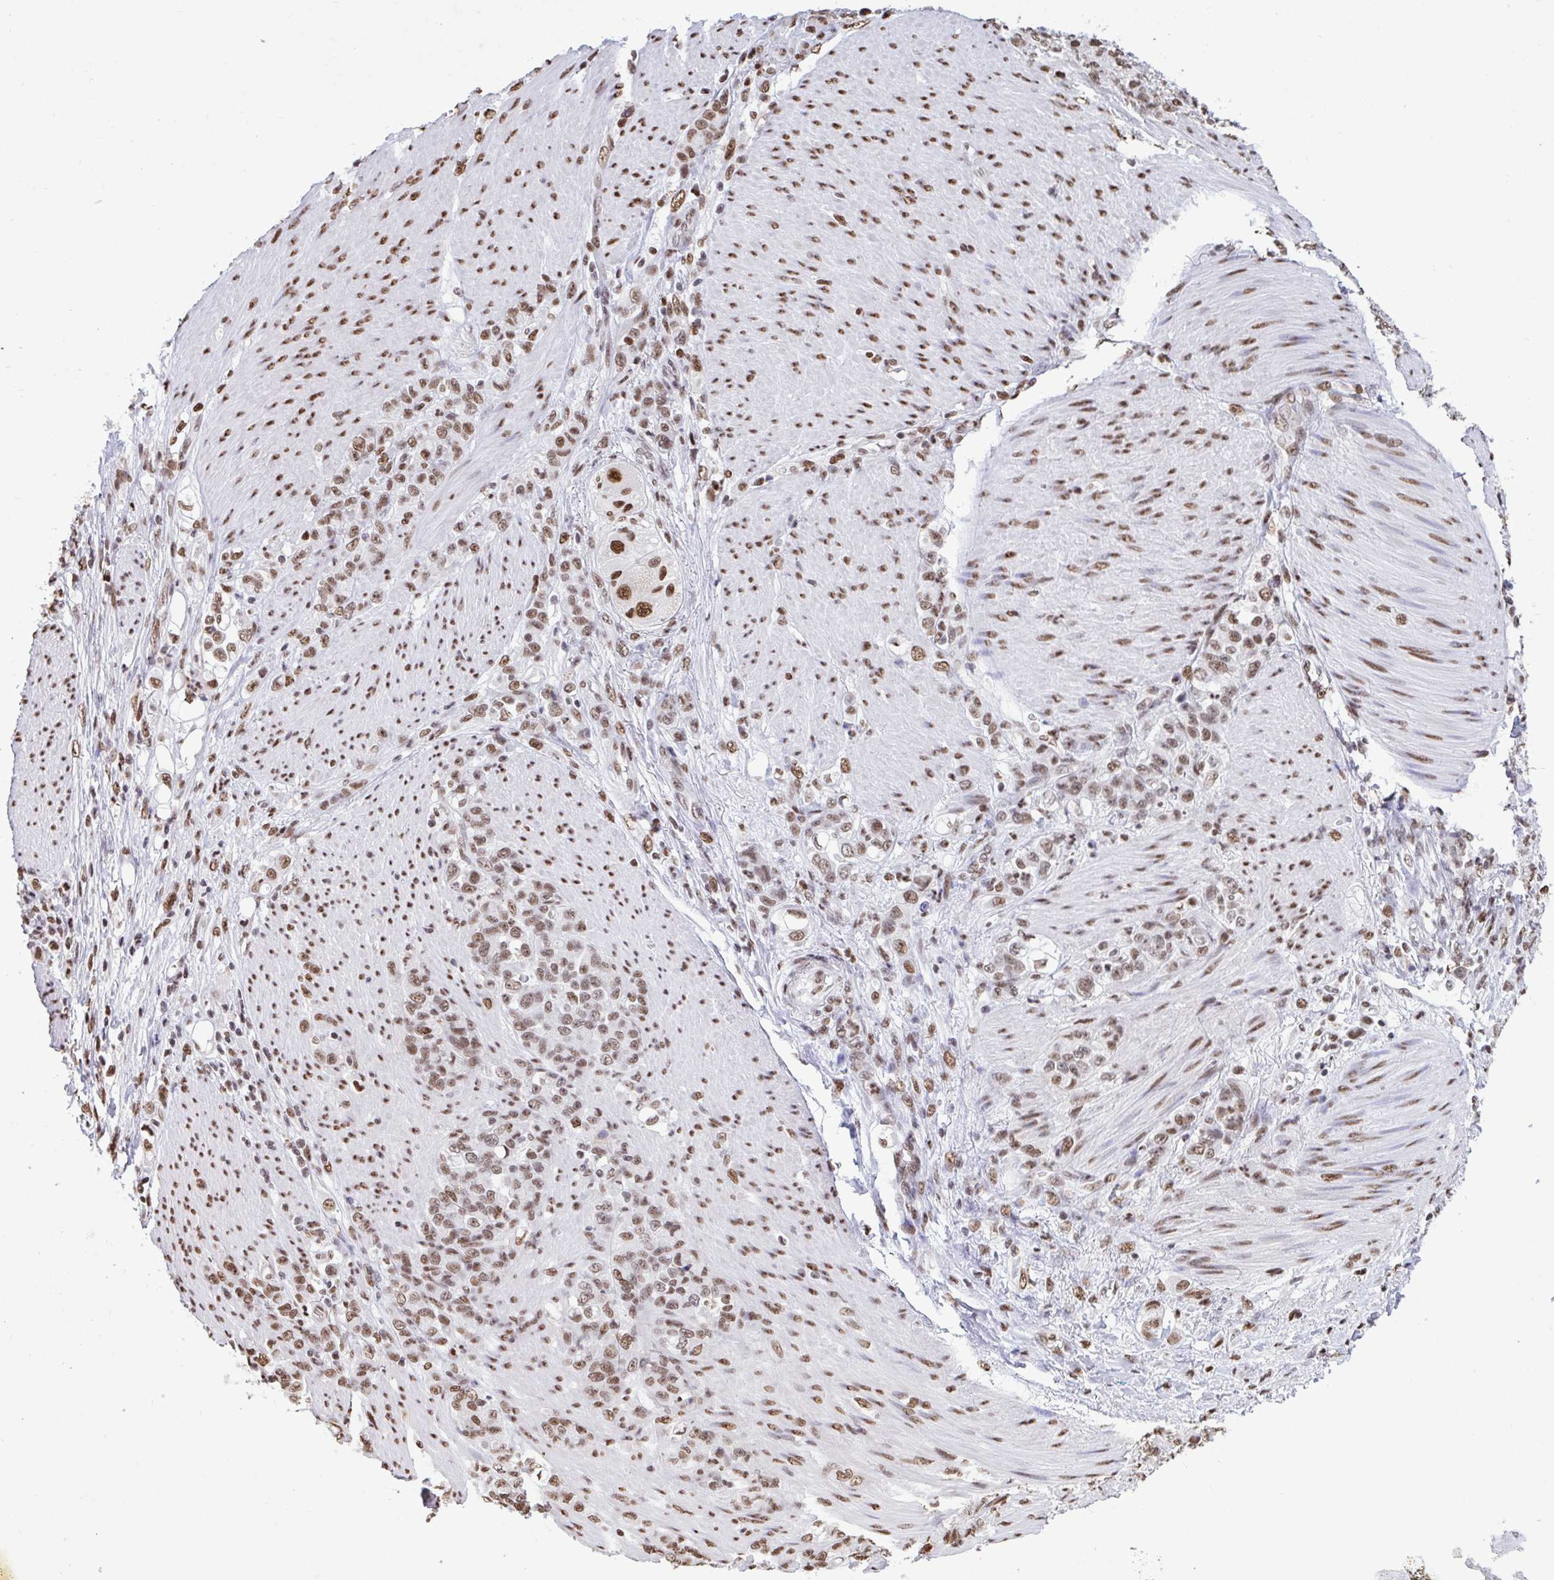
{"staining": {"intensity": "moderate", "quantity": ">75%", "location": "nuclear"}, "tissue": "stomach cancer", "cell_type": "Tumor cells", "image_type": "cancer", "snomed": [{"axis": "morphology", "description": "Adenocarcinoma, NOS"}, {"axis": "topography", "description": "Stomach"}], "caption": "Adenocarcinoma (stomach) tissue reveals moderate nuclear staining in about >75% of tumor cells, visualized by immunohistochemistry.", "gene": "HNRNPDL", "patient": {"sex": "female", "age": 79}}